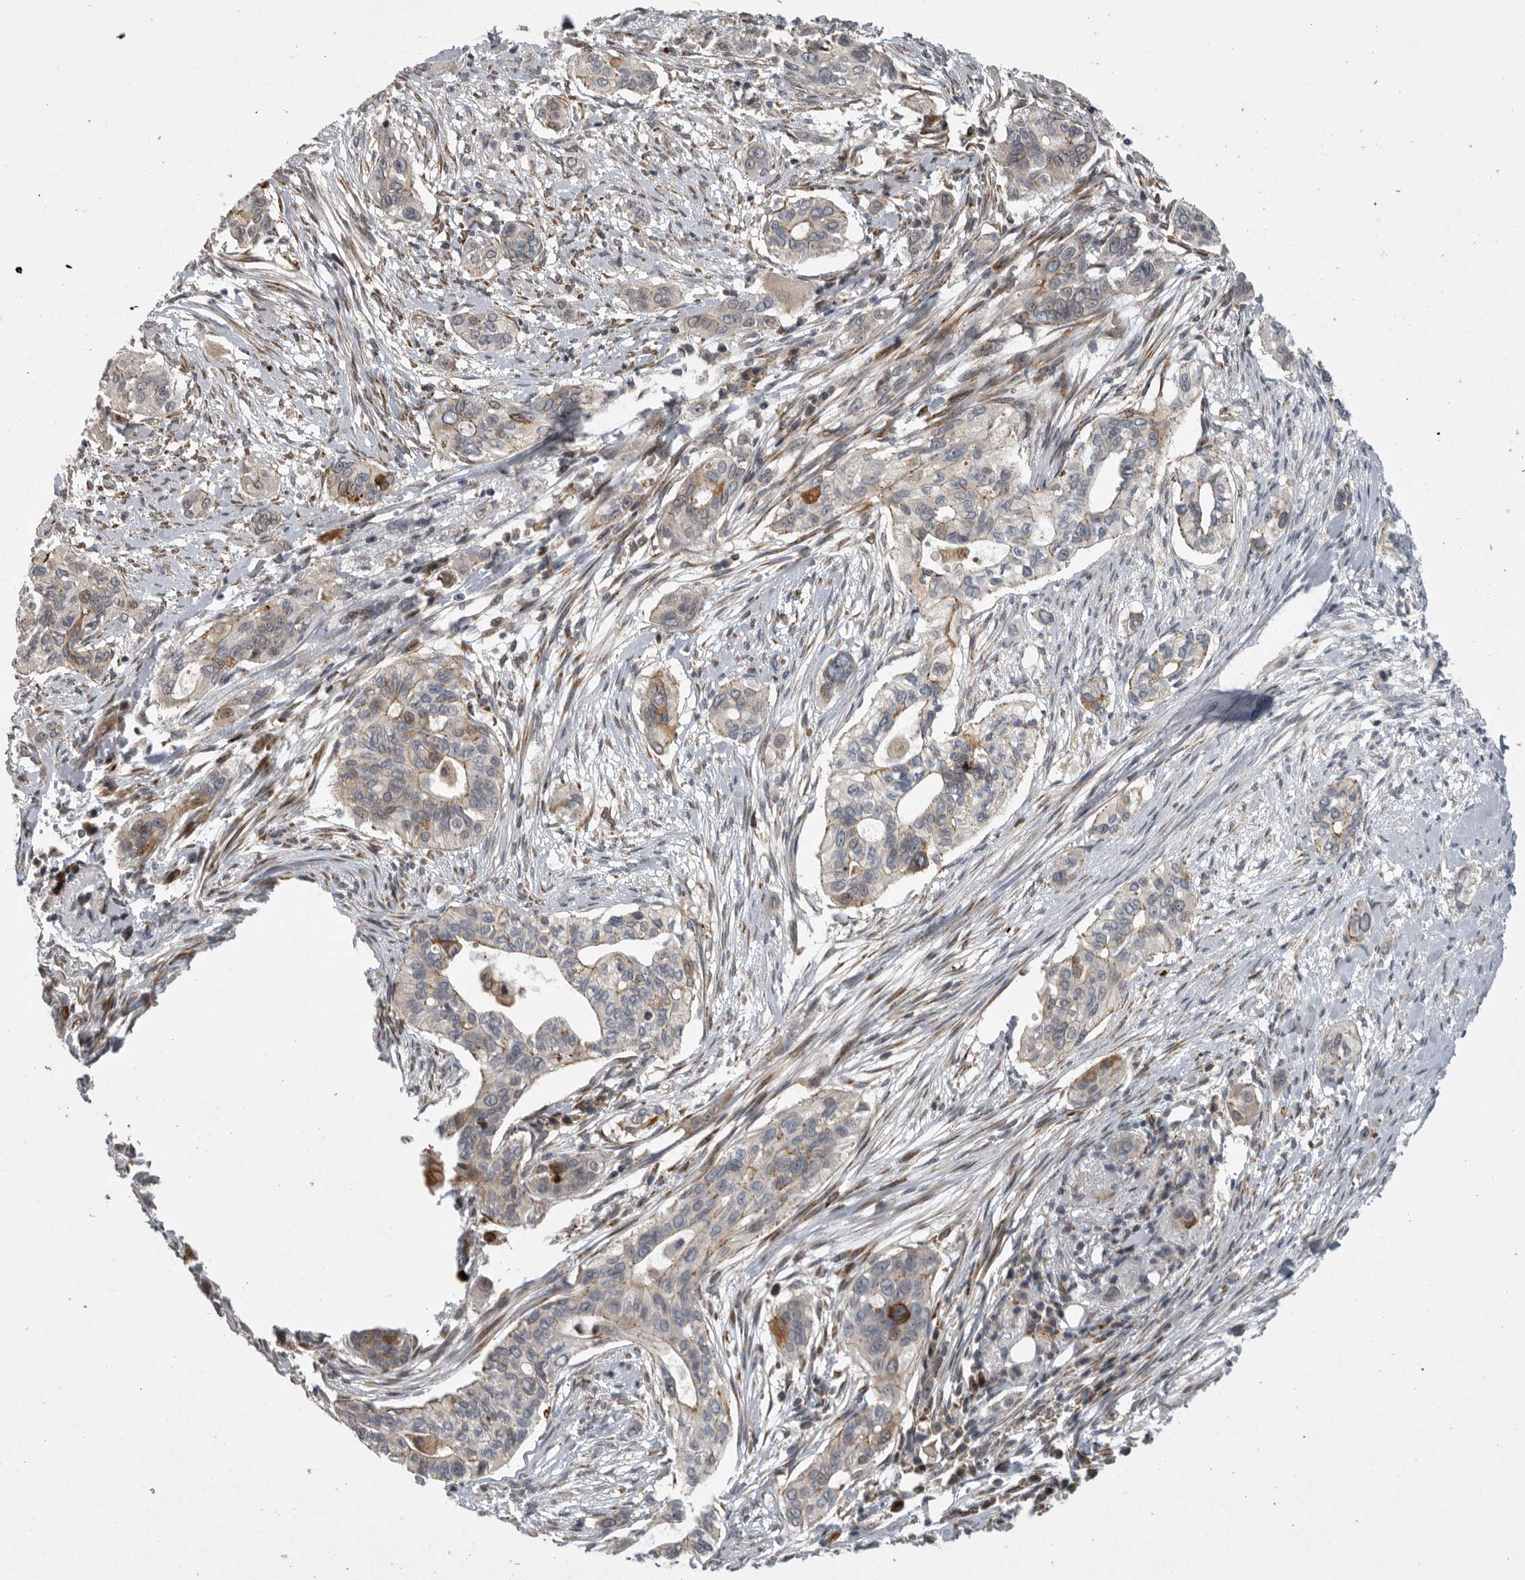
{"staining": {"intensity": "moderate", "quantity": "<25%", "location": "cytoplasmic/membranous"}, "tissue": "pancreatic cancer", "cell_type": "Tumor cells", "image_type": "cancer", "snomed": [{"axis": "morphology", "description": "Adenocarcinoma, NOS"}, {"axis": "topography", "description": "Pancreas"}], "caption": "This is a micrograph of IHC staining of pancreatic cancer, which shows moderate positivity in the cytoplasmic/membranous of tumor cells.", "gene": "MPDZ", "patient": {"sex": "female", "age": 60}}